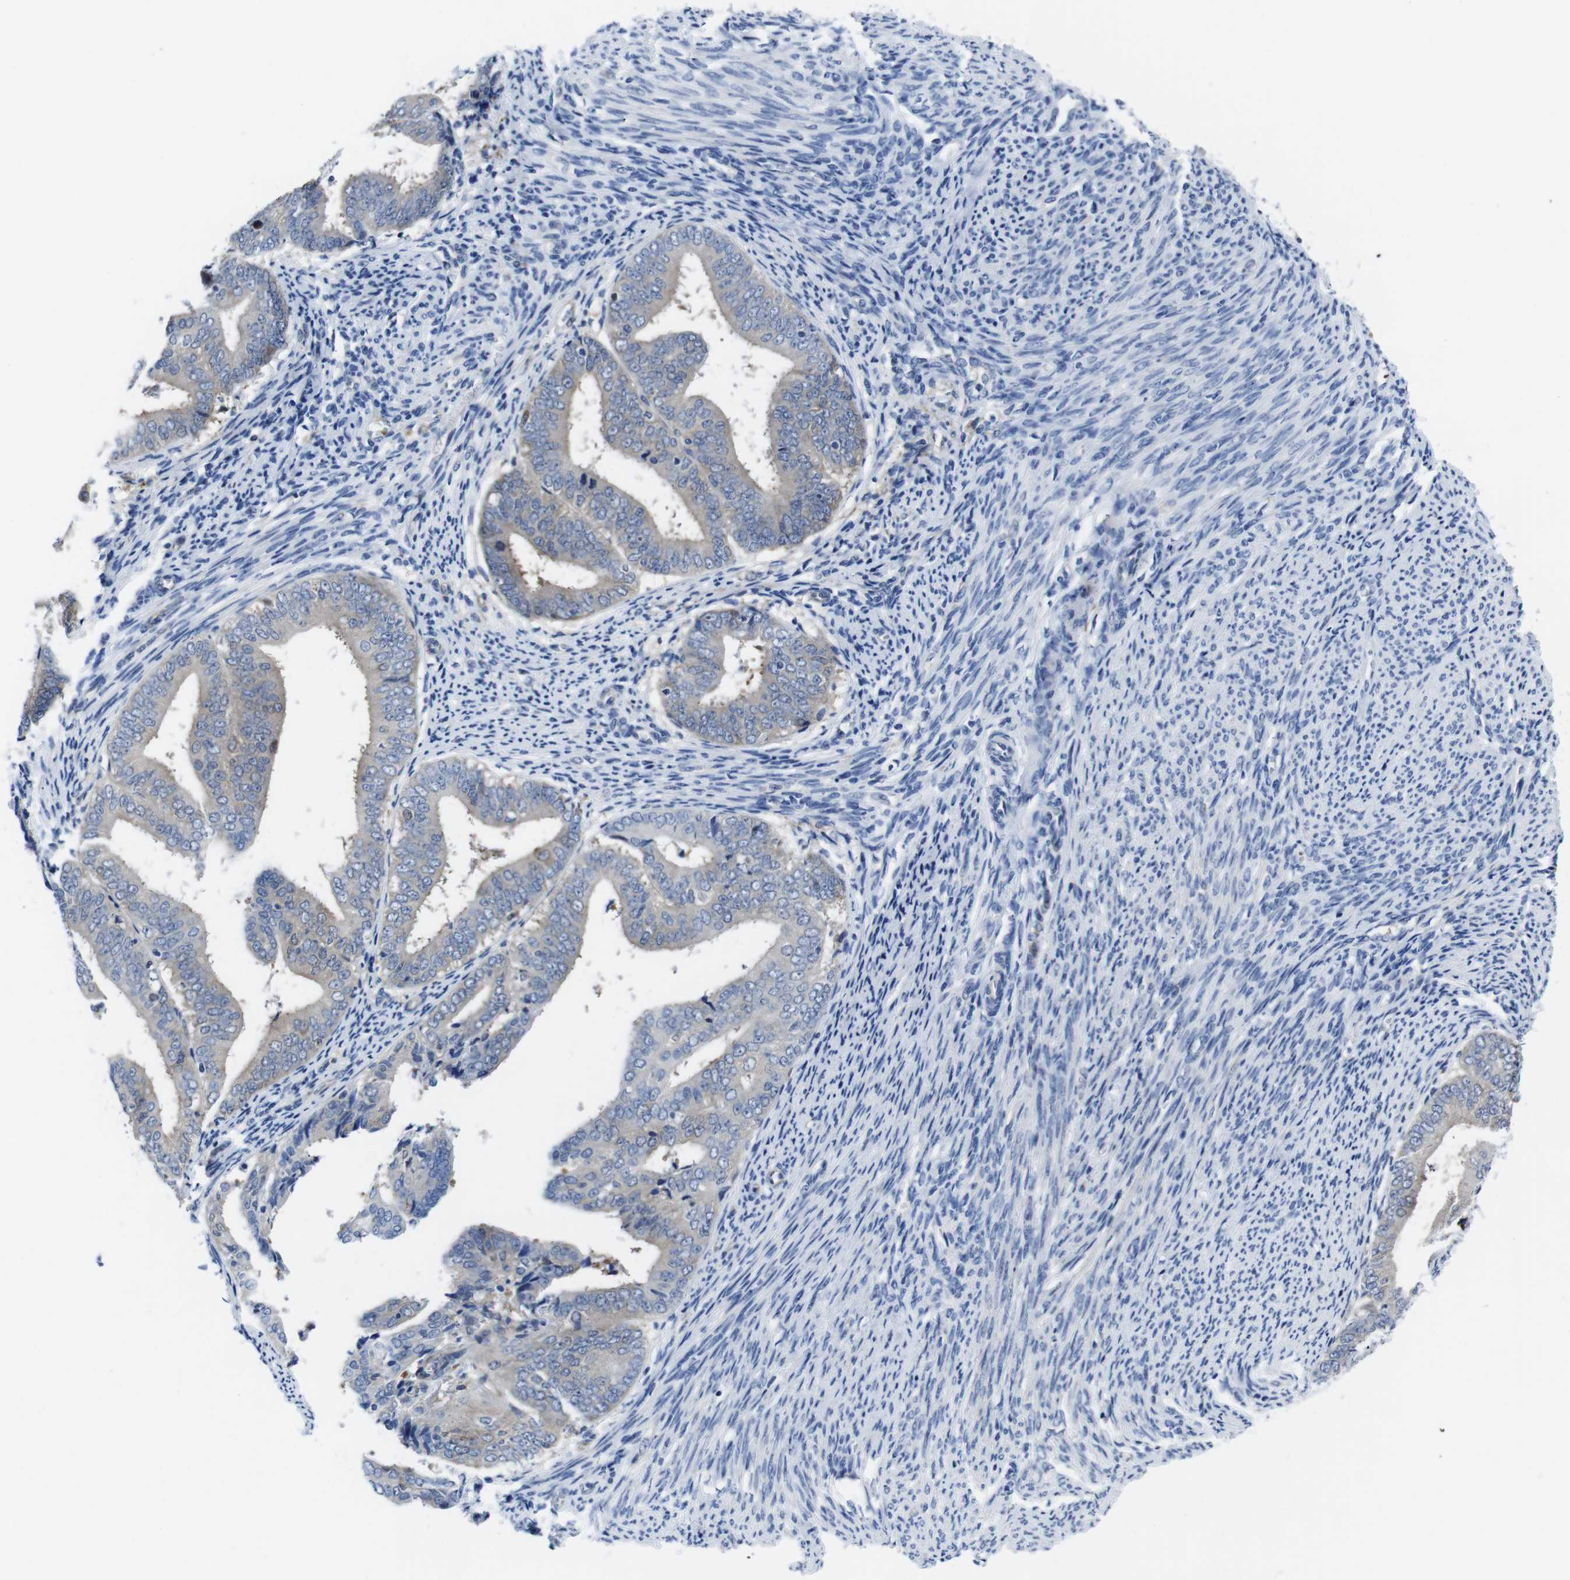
{"staining": {"intensity": "weak", "quantity": ">75%", "location": "cytoplasmic/membranous"}, "tissue": "endometrial cancer", "cell_type": "Tumor cells", "image_type": "cancer", "snomed": [{"axis": "morphology", "description": "Adenocarcinoma, NOS"}, {"axis": "topography", "description": "Endometrium"}], "caption": "Adenocarcinoma (endometrial) tissue displays weak cytoplasmic/membranous staining in approximately >75% of tumor cells", "gene": "EIF4A1", "patient": {"sex": "female", "age": 63}}